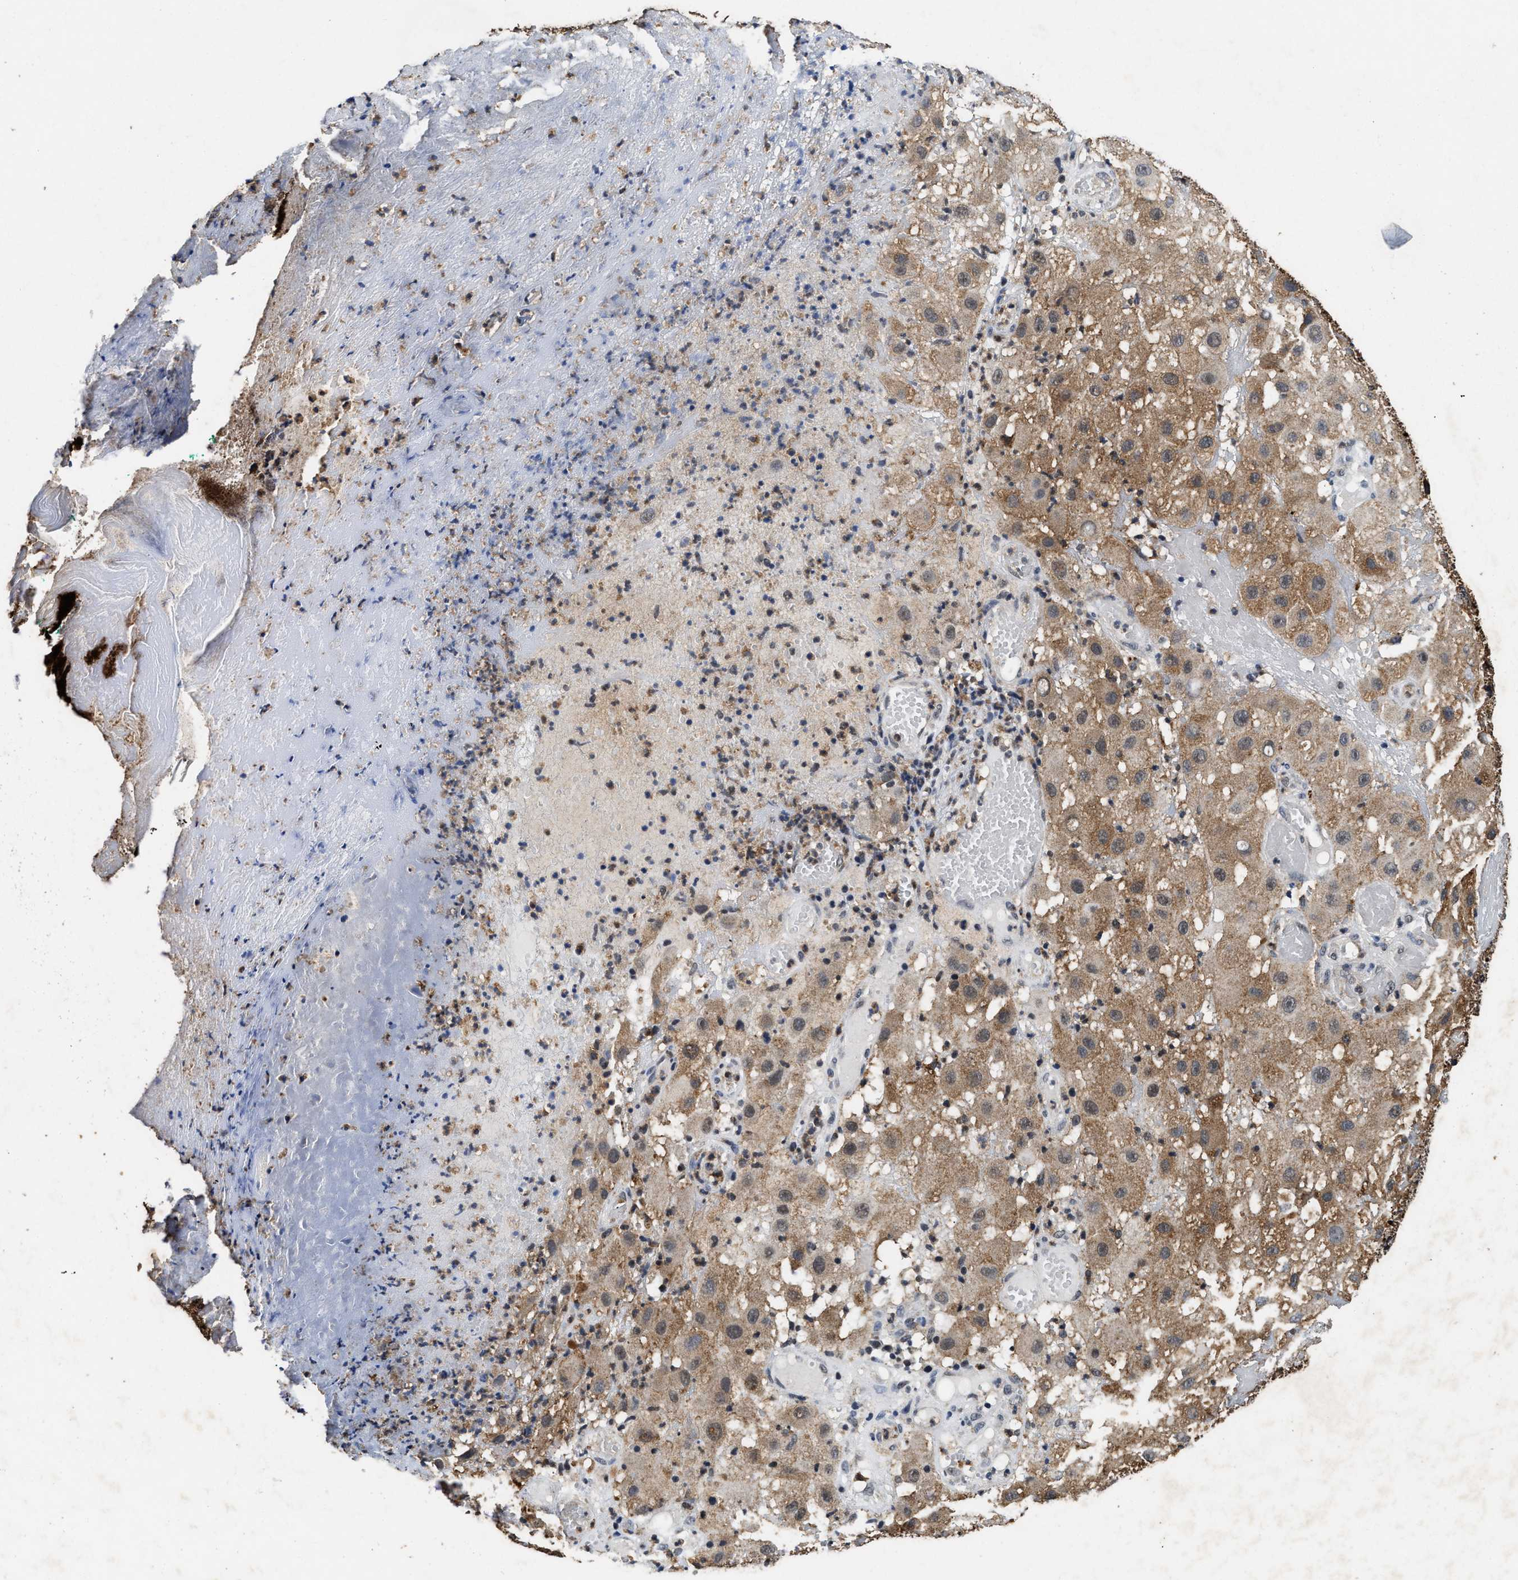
{"staining": {"intensity": "moderate", "quantity": "25%-75%", "location": "cytoplasmic/membranous"}, "tissue": "melanoma", "cell_type": "Tumor cells", "image_type": "cancer", "snomed": [{"axis": "morphology", "description": "Malignant melanoma, NOS"}, {"axis": "topography", "description": "Skin"}], "caption": "Immunohistochemistry (IHC) of malignant melanoma demonstrates medium levels of moderate cytoplasmic/membranous positivity in approximately 25%-75% of tumor cells.", "gene": "ACOX1", "patient": {"sex": "female", "age": 81}}